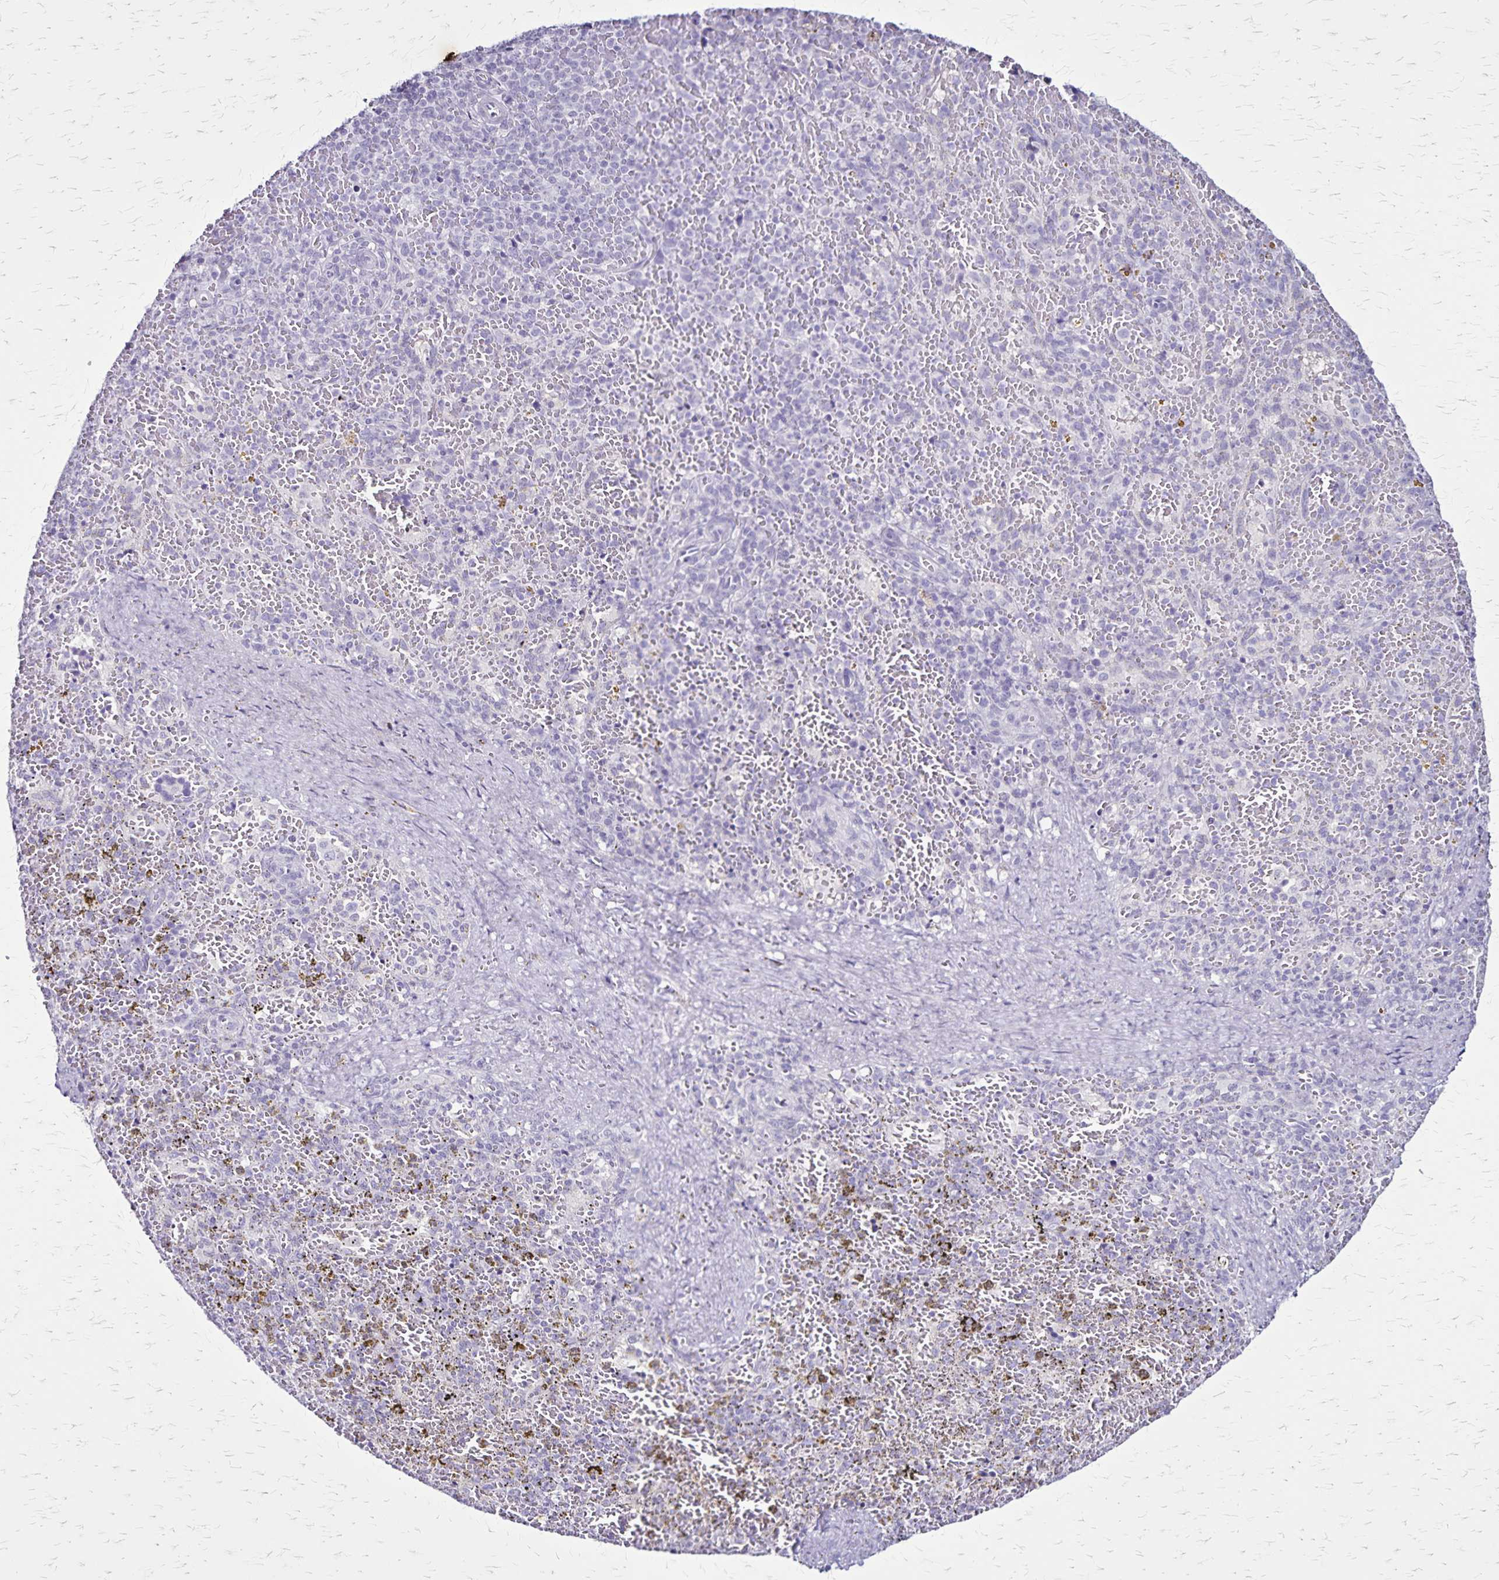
{"staining": {"intensity": "negative", "quantity": "none", "location": "none"}, "tissue": "spleen", "cell_type": "Cells in red pulp", "image_type": "normal", "snomed": [{"axis": "morphology", "description": "Normal tissue, NOS"}, {"axis": "topography", "description": "Spleen"}], "caption": "Immunohistochemical staining of unremarkable spleen exhibits no significant positivity in cells in red pulp.", "gene": "KRT2", "patient": {"sex": "female", "age": 50}}